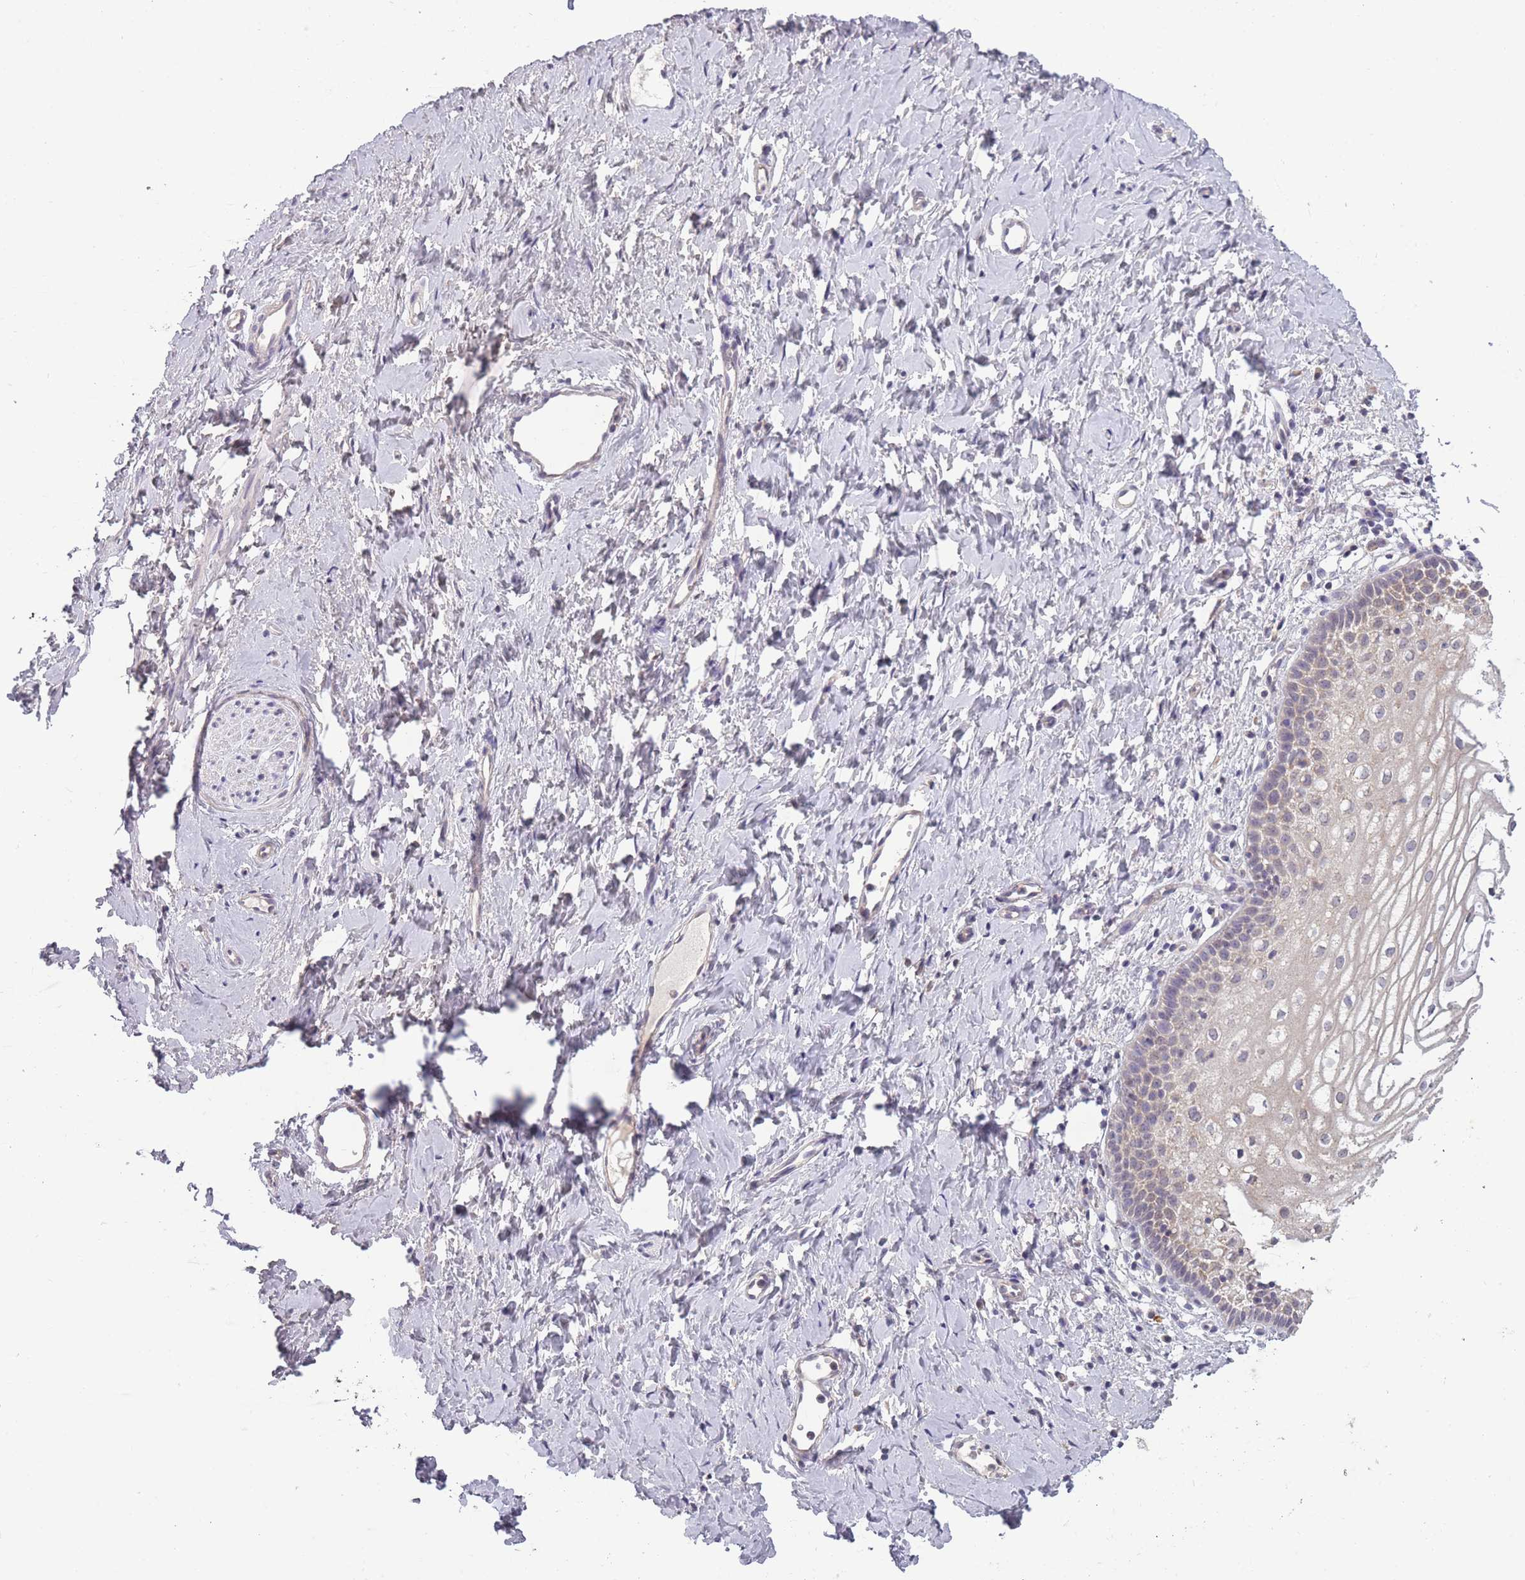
{"staining": {"intensity": "weak", "quantity": "25%-75%", "location": "cytoplasmic/membranous"}, "tissue": "vagina", "cell_type": "Squamous epithelial cells", "image_type": "normal", "snomed": [{"axis": "morphology", "description": "Normal tissue, NOS"}, {"axis": "topography", "description": "Vagina"}], "caption": "An IHC histopathology image of benign tissue is shown. Protein staining in brown shows weak cytoplasmic/membranous positivity in vagina within squamous epithelial cells. (brown staining indicates protein expression, while blue staining denotes nuclei).", "gene": "MRPS18C", "patient": {"sex": "female", "age": 56}}